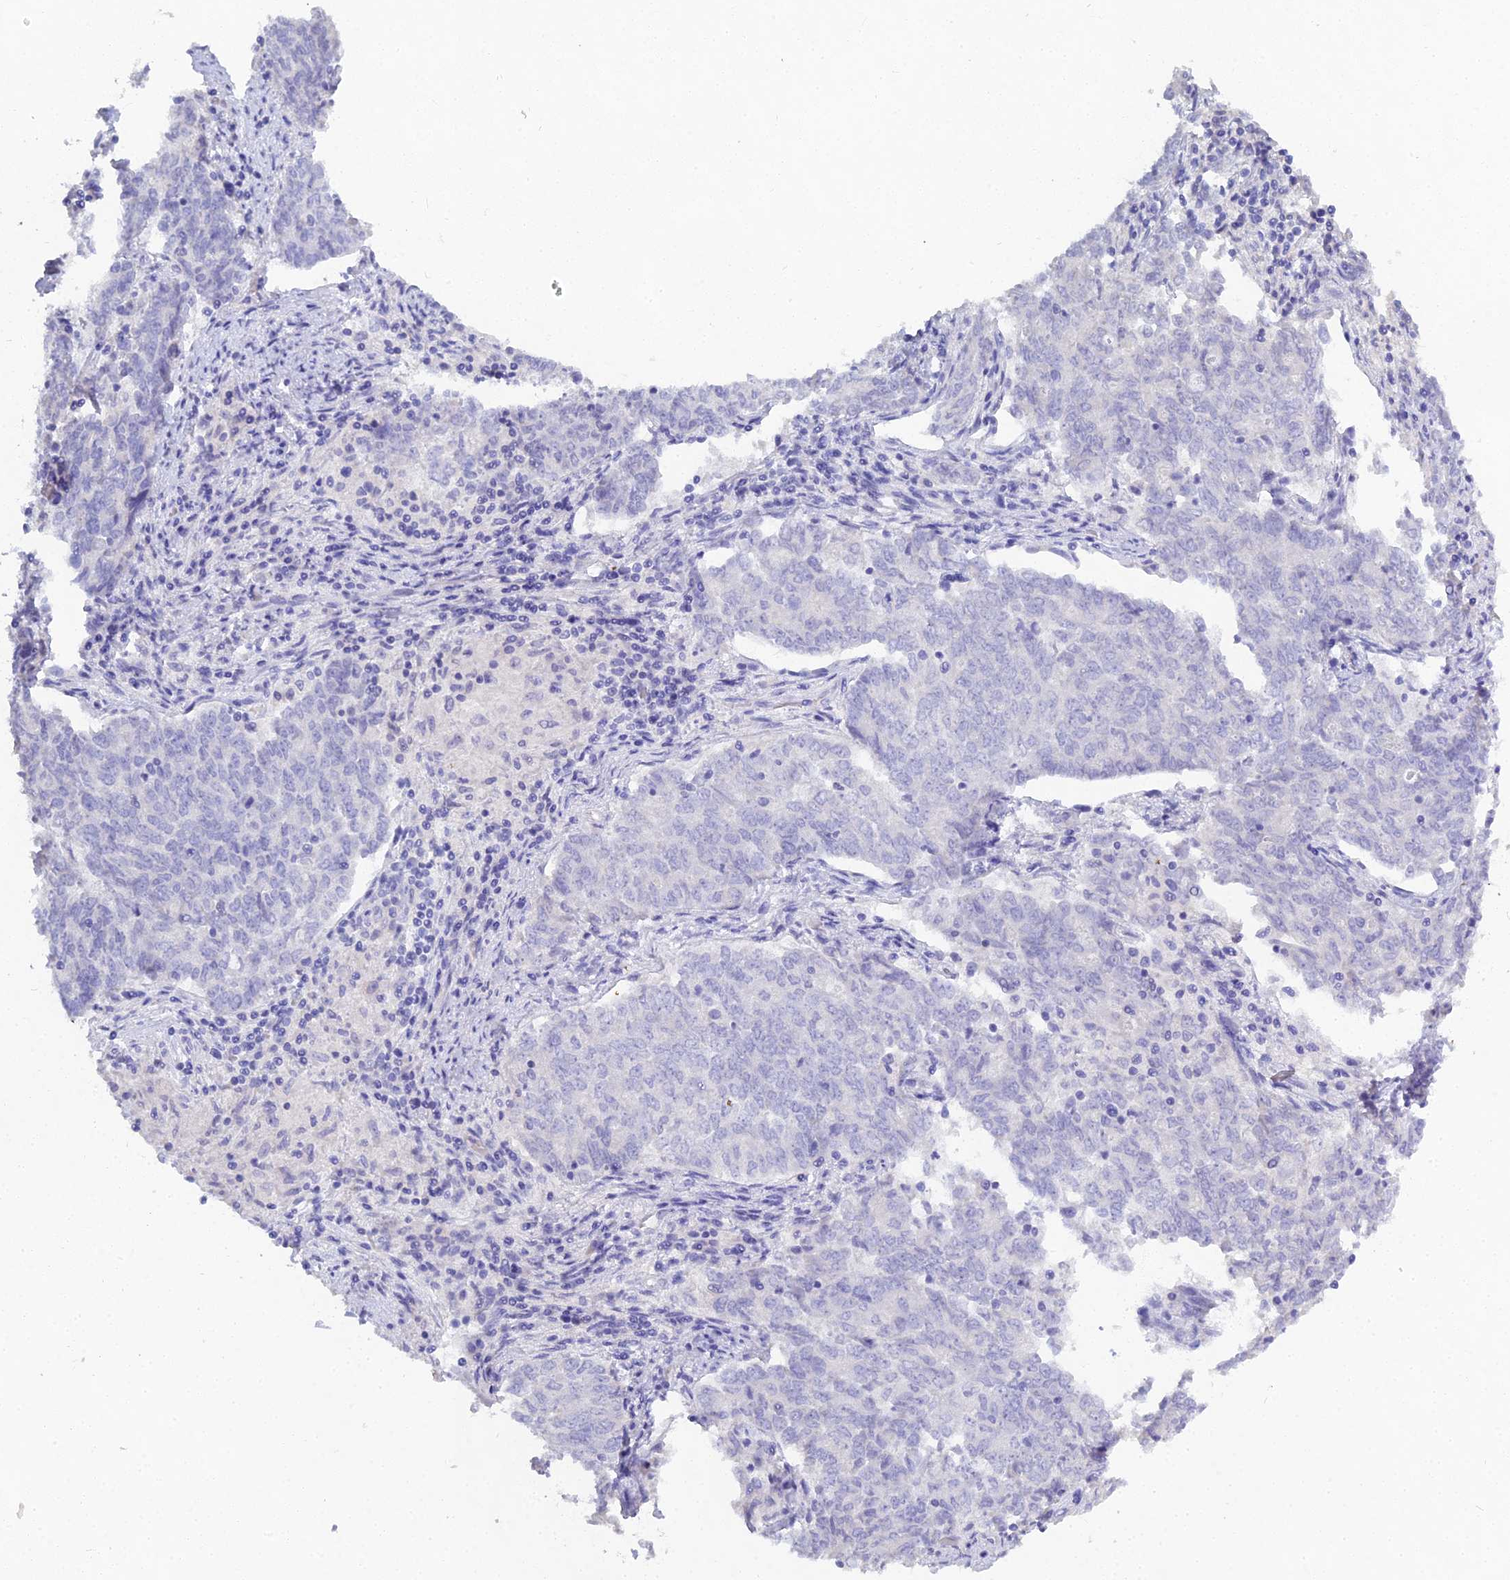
{"staining": {"intensity": "negative", "quantity": "none", "location": "none"}, "tissue": "endometrial cancer", "cell_type": "Tumor cells", "image_type": "cancer", "snomed": [{"axis": "morphology", "description": "Adenocarcinoma, NOS"}, {"axis": "topography", "description": "Endometrium"}], "caption": "IHC of human endometrial cancer demonstrates no expression in tumor cells.", "gene": "S100A7", "patient": {"sex": "female", "age": 80}}